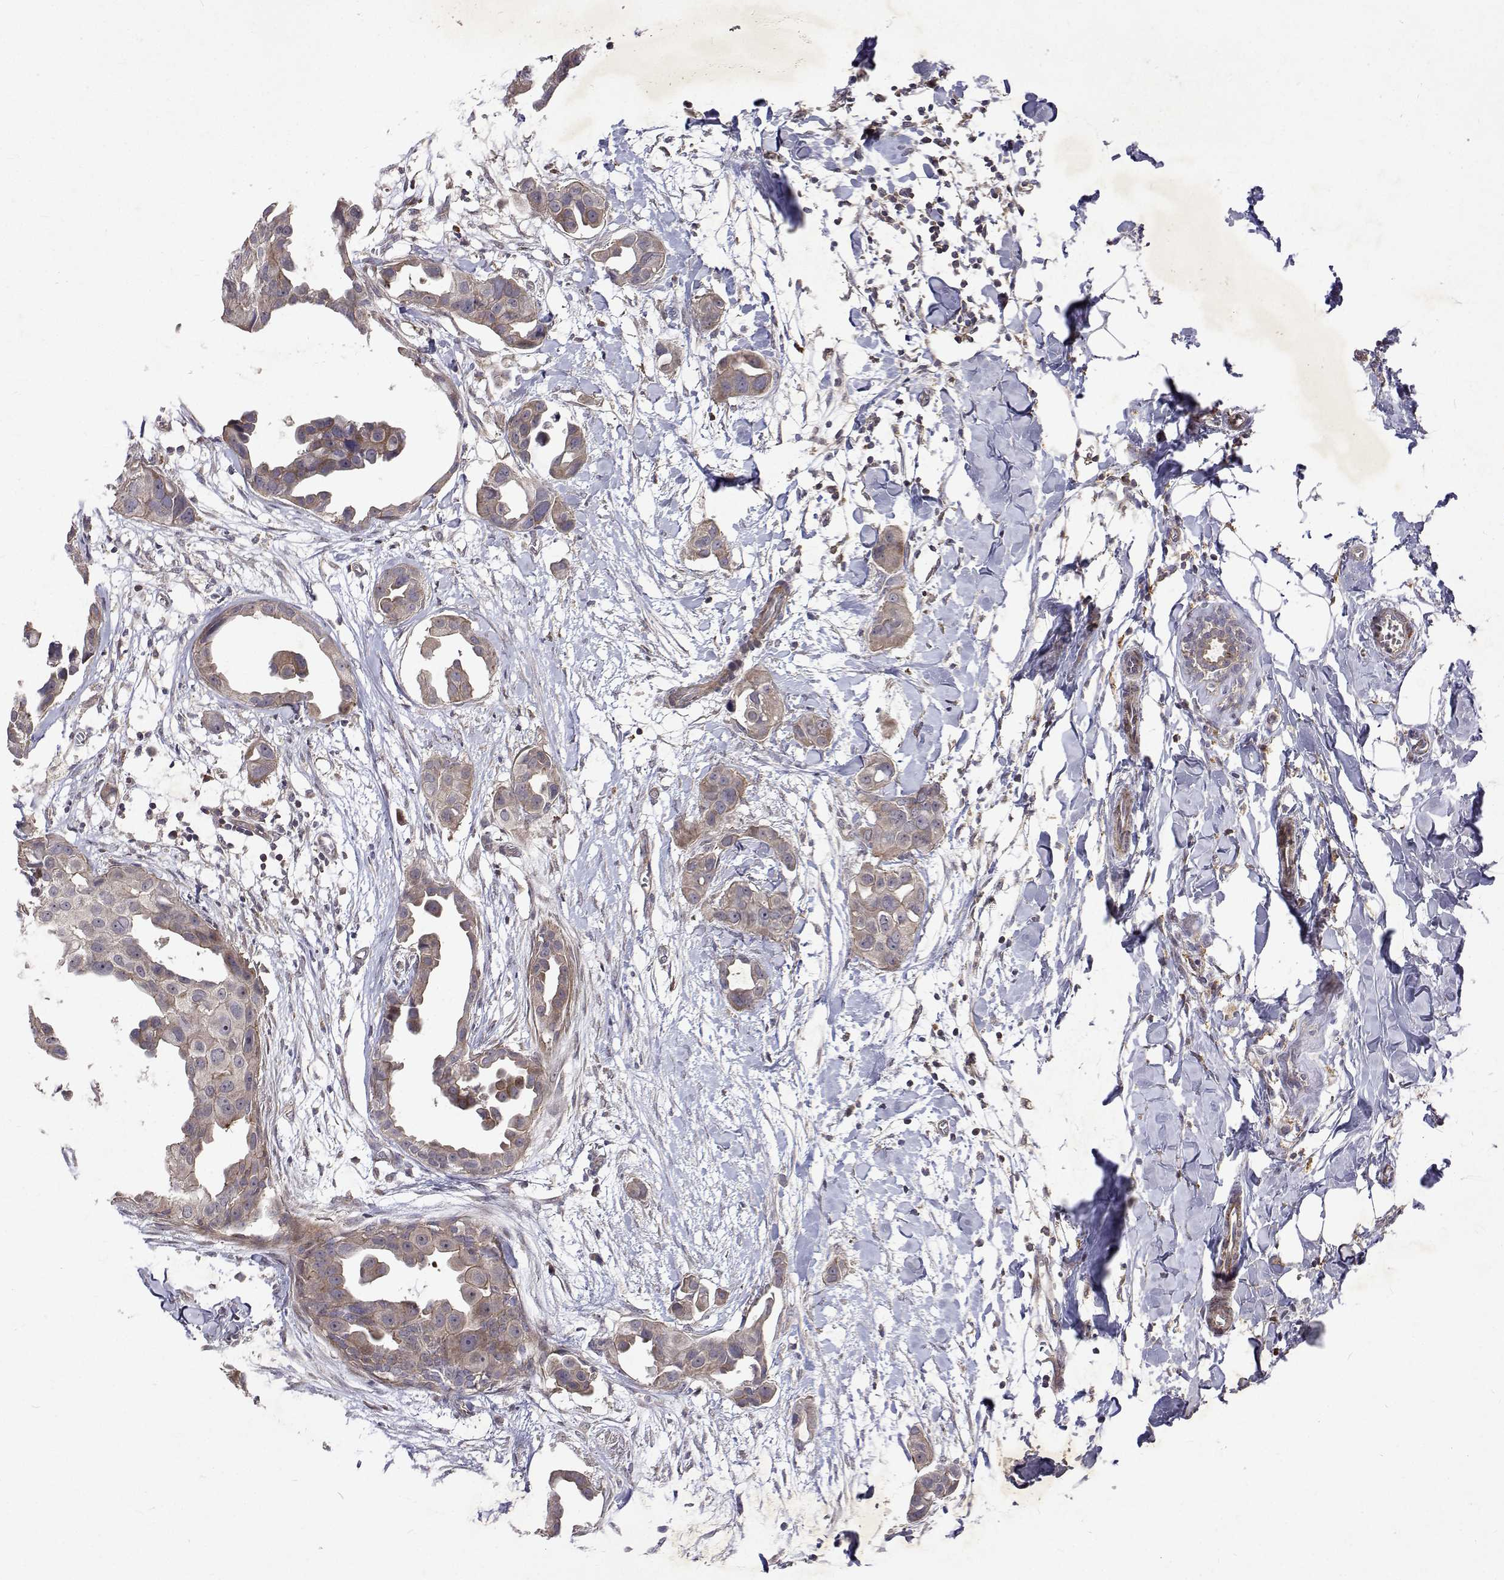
{"staining": {"intensity": "weak", "quantity": "25%-75%", "location": "cytoplasmic/membranous"}, "tissue": "breast cancer", "cell_type": "Tumor cells", "image_type": "cancer", "snomed": [{"axis": "morphology", "description": "Duct carcinoma"}, {"axis": "topography", "description": "Breast"}], "caption": "High-power microscopy captured an immunohistochemistry (IHC) histopathology image of breast cancer (intraductal carcinoma), revealing weak cytoplasmic/membranous expression in approximately 25%-75% of tumor cells.", "gene": "ALKBH8", "patient": {"sex": "female", "age": 38}}